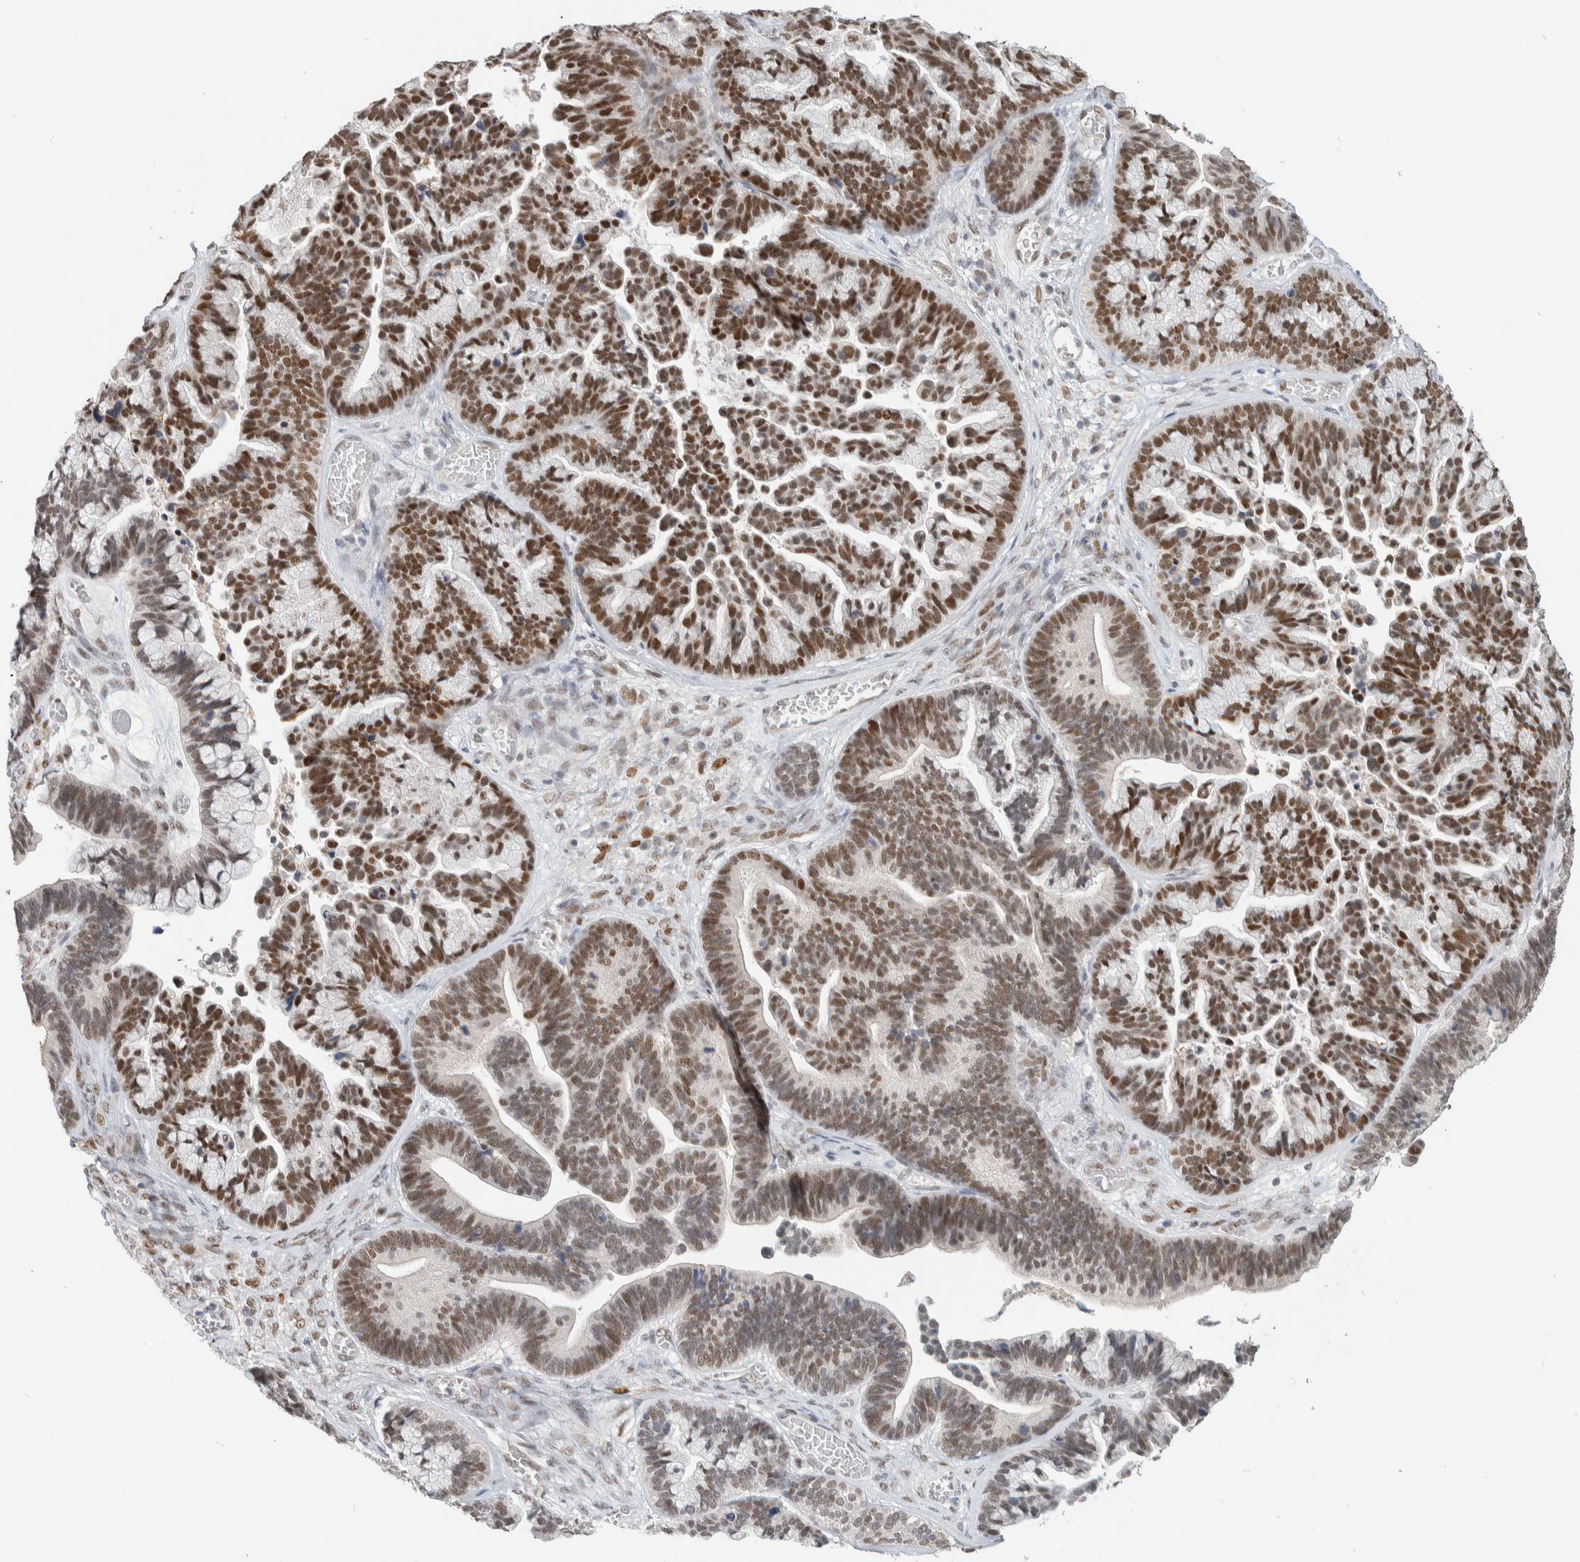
{"staining": {"intensity": "moderate", "quantity": ">75%", "location": "nuclear"}, "tissue": "ovarian cancer", "cell_type": "Tumor cells", "image_type": "cancer", "snomed": [{"axis": "morphology", "description": "Cystadenocarcinoma, serous, NOS"}, {"axis": "topography", "description": "Ovary"}], "caption": "An image of ovarian serous cystadenocarcinoma stained for a protein demonstrates moderate nuclear brown staining in tumor cells.", "gene": "PUS7", "patient": {"sex": "female", "age": 56}}